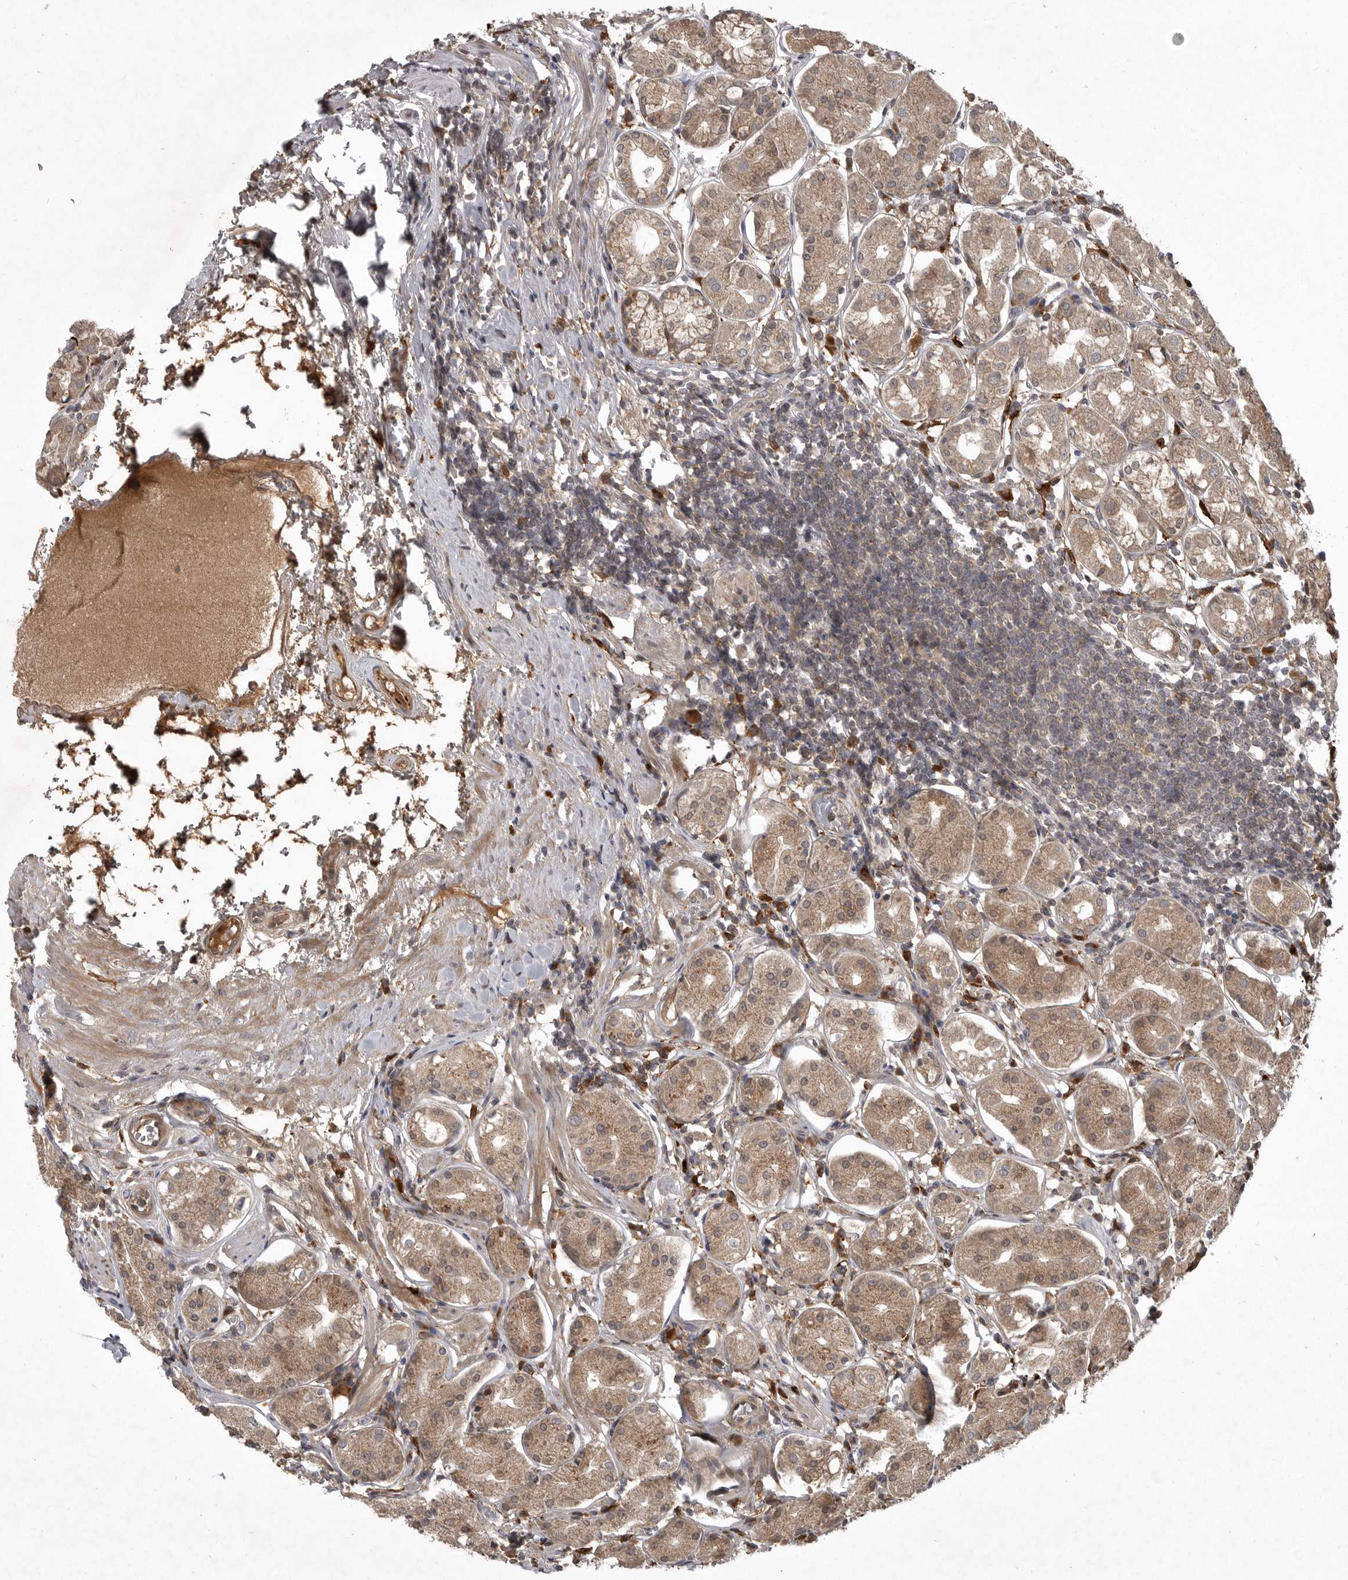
{"staining": {"intensity": "moderate", "quantity": ">75%", "location": "cytoplasmic/membranous"}, "tissue": "stomach", "cell_type": "Glandular cells", "image_type": "normal", "snomed": [{"axis": "morphology", "description": "Normal tissue, NOS"}, {"axis": "topography", "description": "Stomach, lower"}], "caption": "Immunohistochemistry (IHC) micrograph of unremarkable stomach: human stomach stained using IHC displays medium levels of moderate protein expression localized specifically in the cytoplasmic/membranous of glandular cells, appearing as a cytoplasmic/membranous brown color.", "gene": "GPR31", "patient": {"sex": "female", "age": 56}}